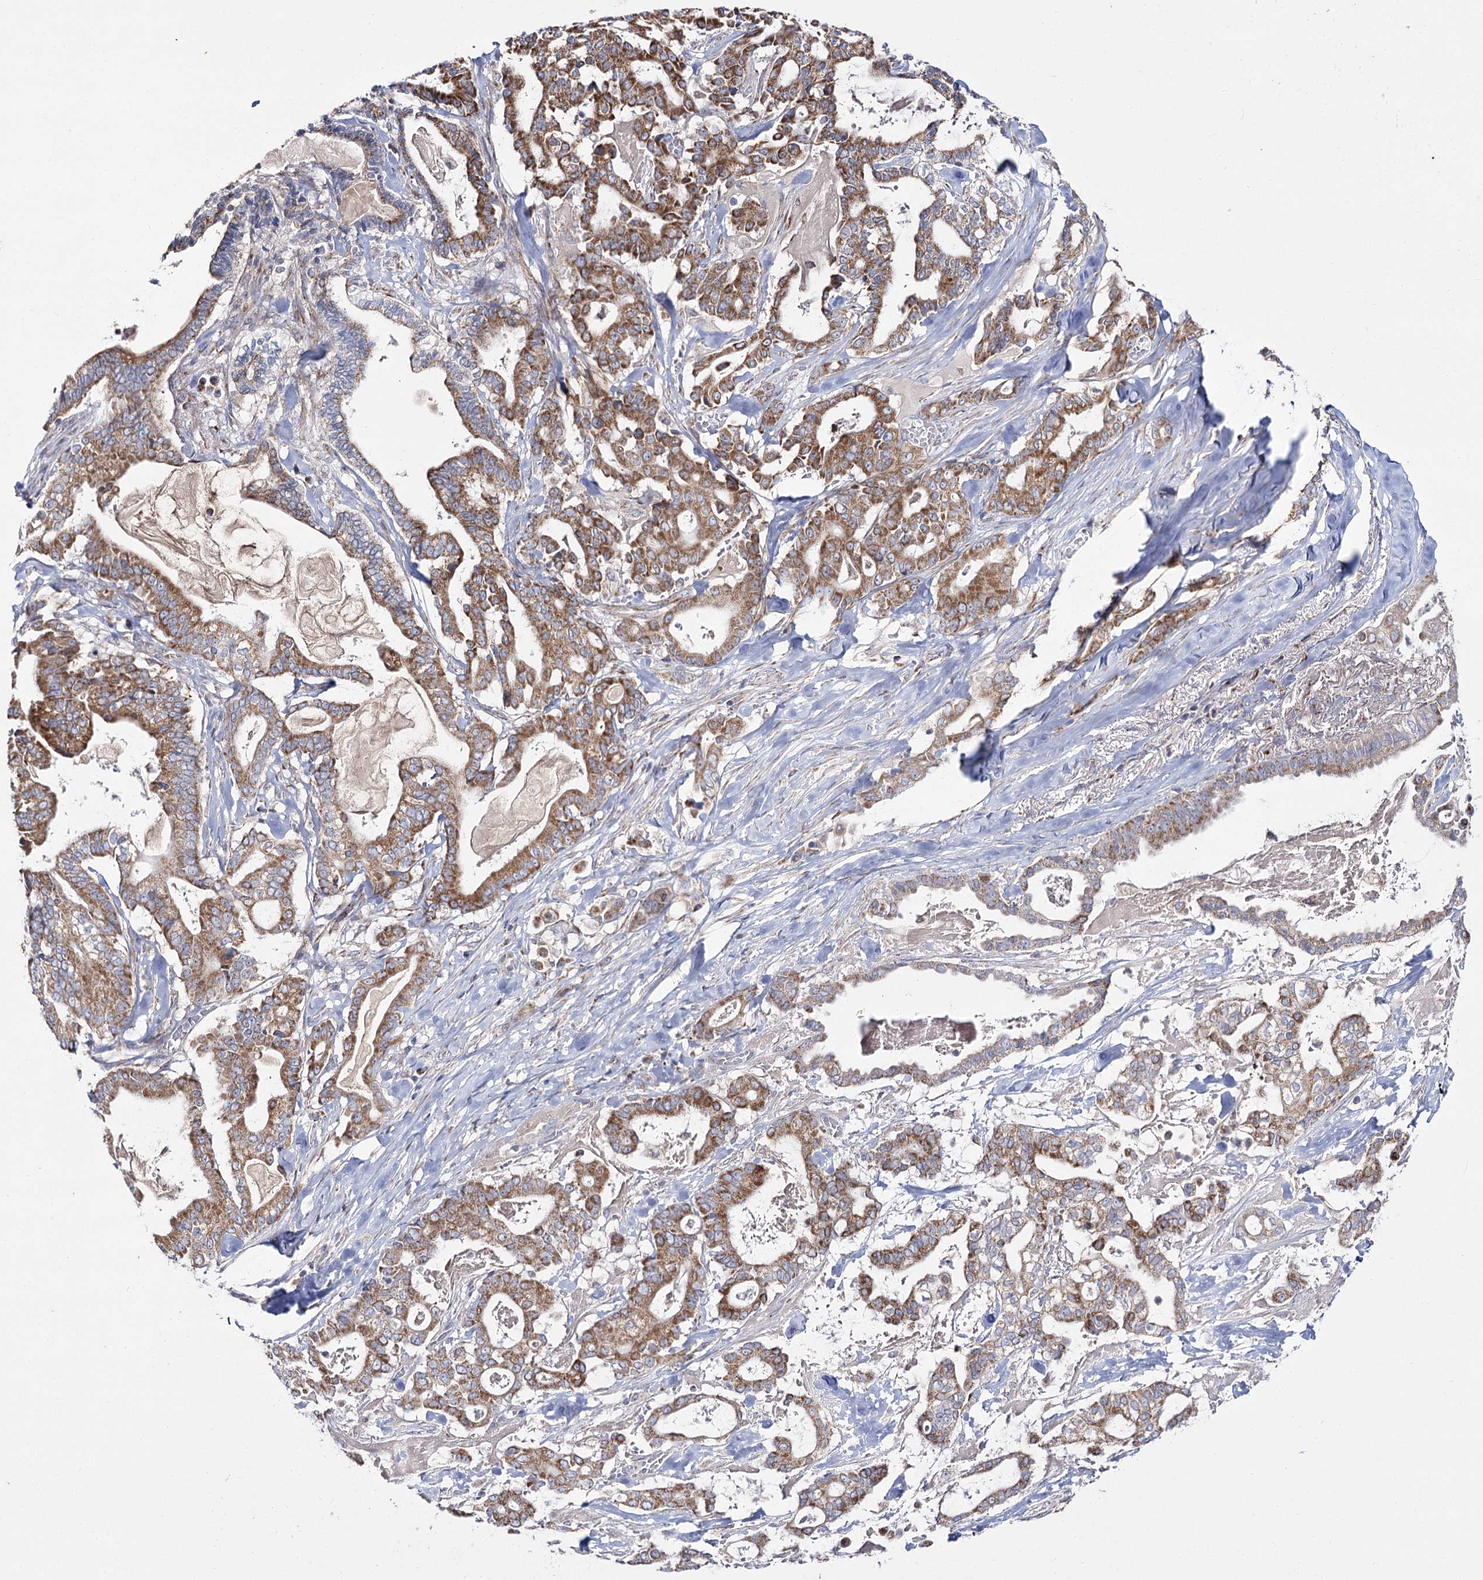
{"staining": {"intensity": "moderate", "quantity": ">75%", "location": "cytoplasmic/membranous"}, "tissue": "pancreatic cancer", "cell_type": "Tumor cells", "image_type": "cancer", "snomed": [{"axis": "morphology", "description": "Adenocarcinoma, NOS"}, {"axis": "topography", "description": "Pancreas"}], "caption": "Pancreatic cancer (adenocarcinoma) was stained to show a protein in brown. There is medium levels of moderate cytoplasmic/membranous staining in about >75% of tumor cells.", "gene": "NADK2", "patient": {"sex": "male", "age": 63}}